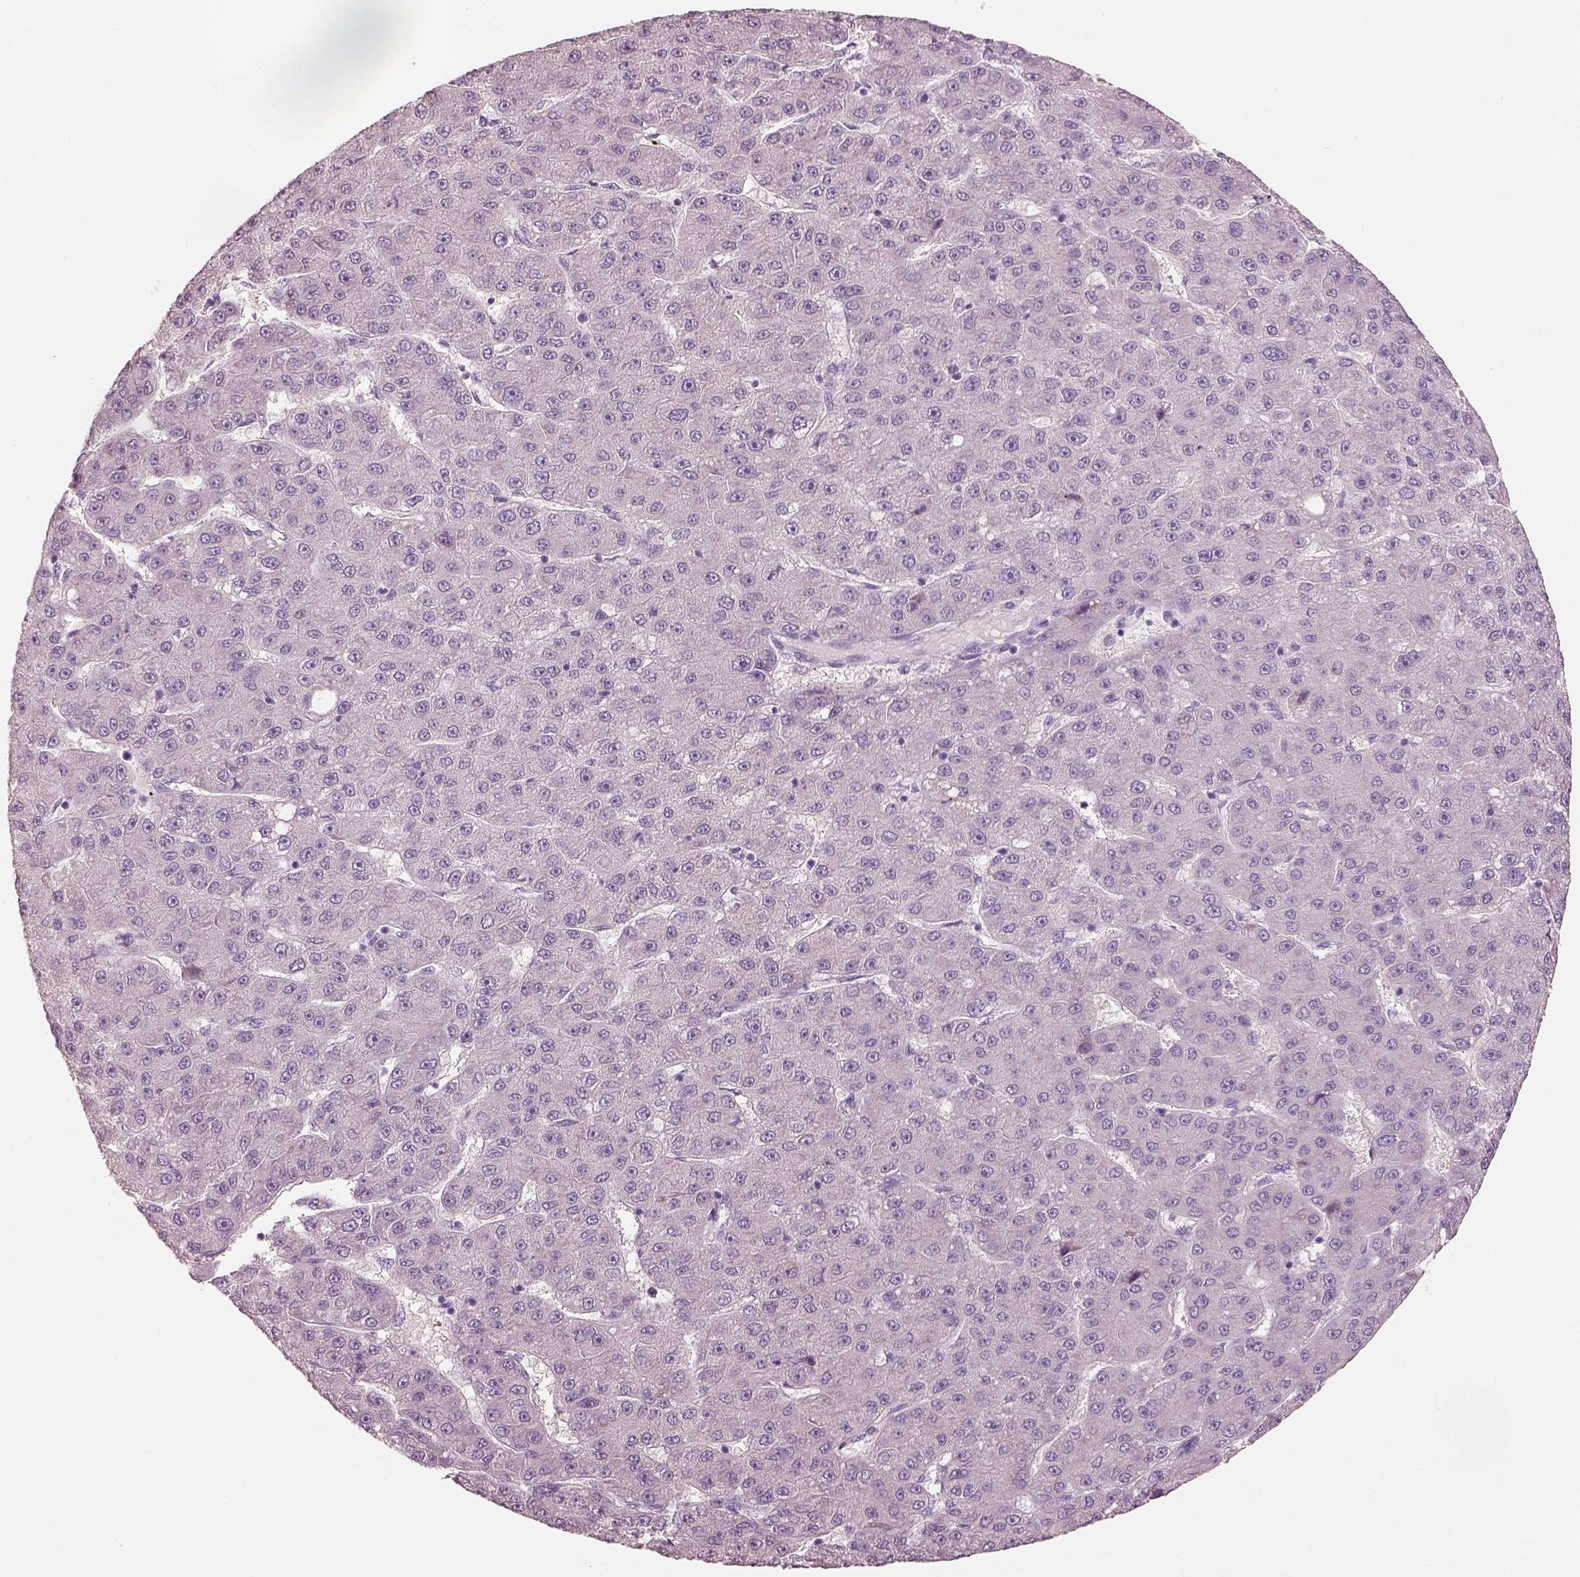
{"staining": {"intensity": "negative", "quantity": "none", "location": "none"}, "tissue": "liver cancer", "cell_type": "Tumor cells", "image_type": "cancer", "snomed": [{"axis": "morphology", "description": "Carcinoma, Hepatocellular, NOS"}, {"axis": "topography", "description": "Liver"}], "caption": "Hepatocellular carcinoma (liver) stained for a protein using immunohistochemistry shows no staining tumor cells.", "gene": "ELSPBP1", "patient": {"sex": "male", "age": 67}}